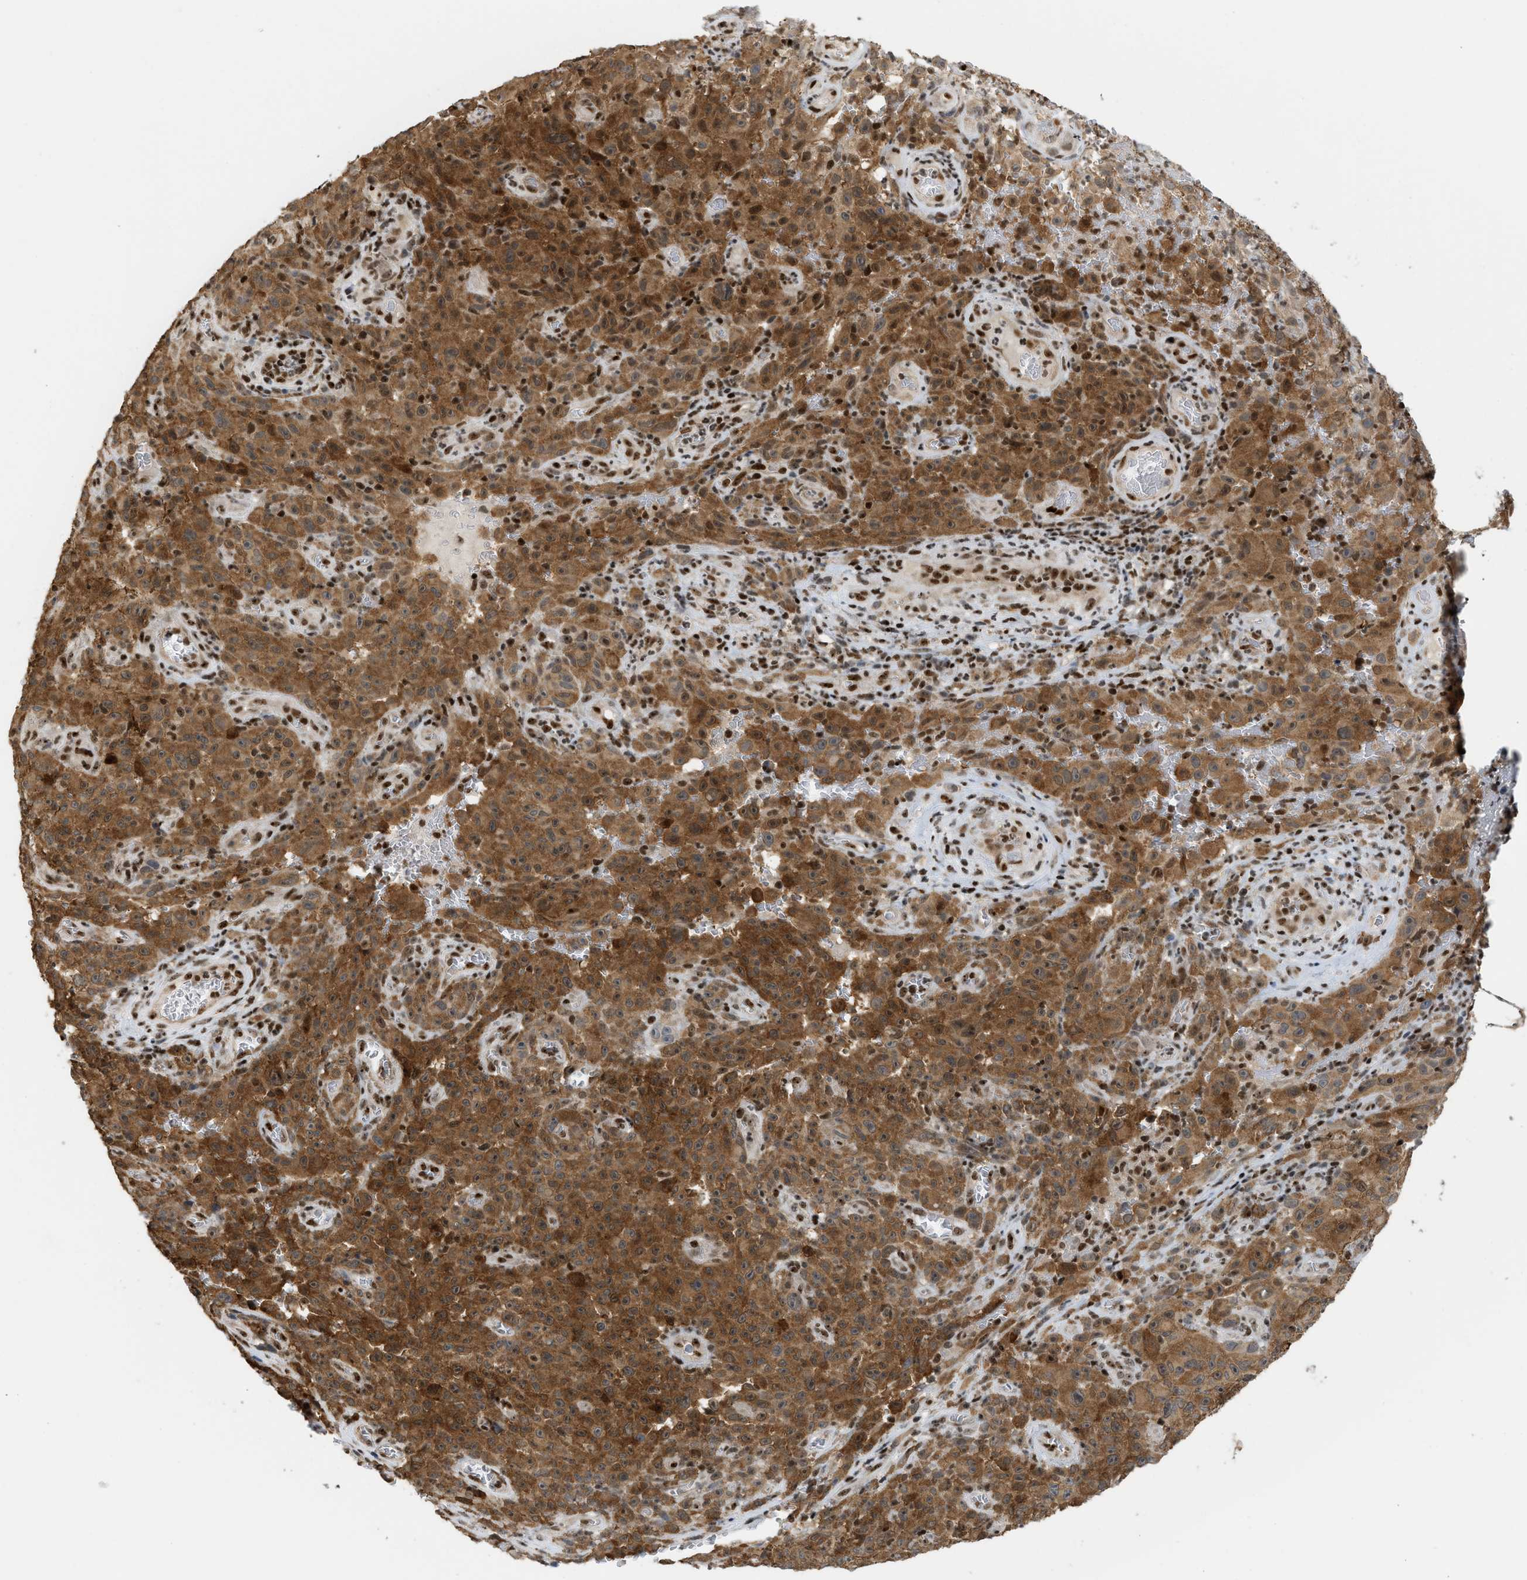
{"staining": {"intensity": "moderate", "quantity": ">75%", "location": "cytoplasmic/membranous,nuclear"}, "tissue": "melanoma", "cell_type": "Tumor cells", "image_type": "cancer", "snomed": [{"axis": "morphology", "description": "Malignant melanoma, NOS"}, {"axis": "topography", "description": "Skin"}], "caption": "Immunohistochemical staining of melanoma exhibits medium levels of moderate cytoplasmic/membranous and nuclear protein expression in about >75% of tumor cells. The protein is stained brown, and the nuclei are stained in blue (DAB IHC with brightfield microscopy, high magnification).", "gene": "ZNF22", "patient": {"sex": "female", "age": 82}}